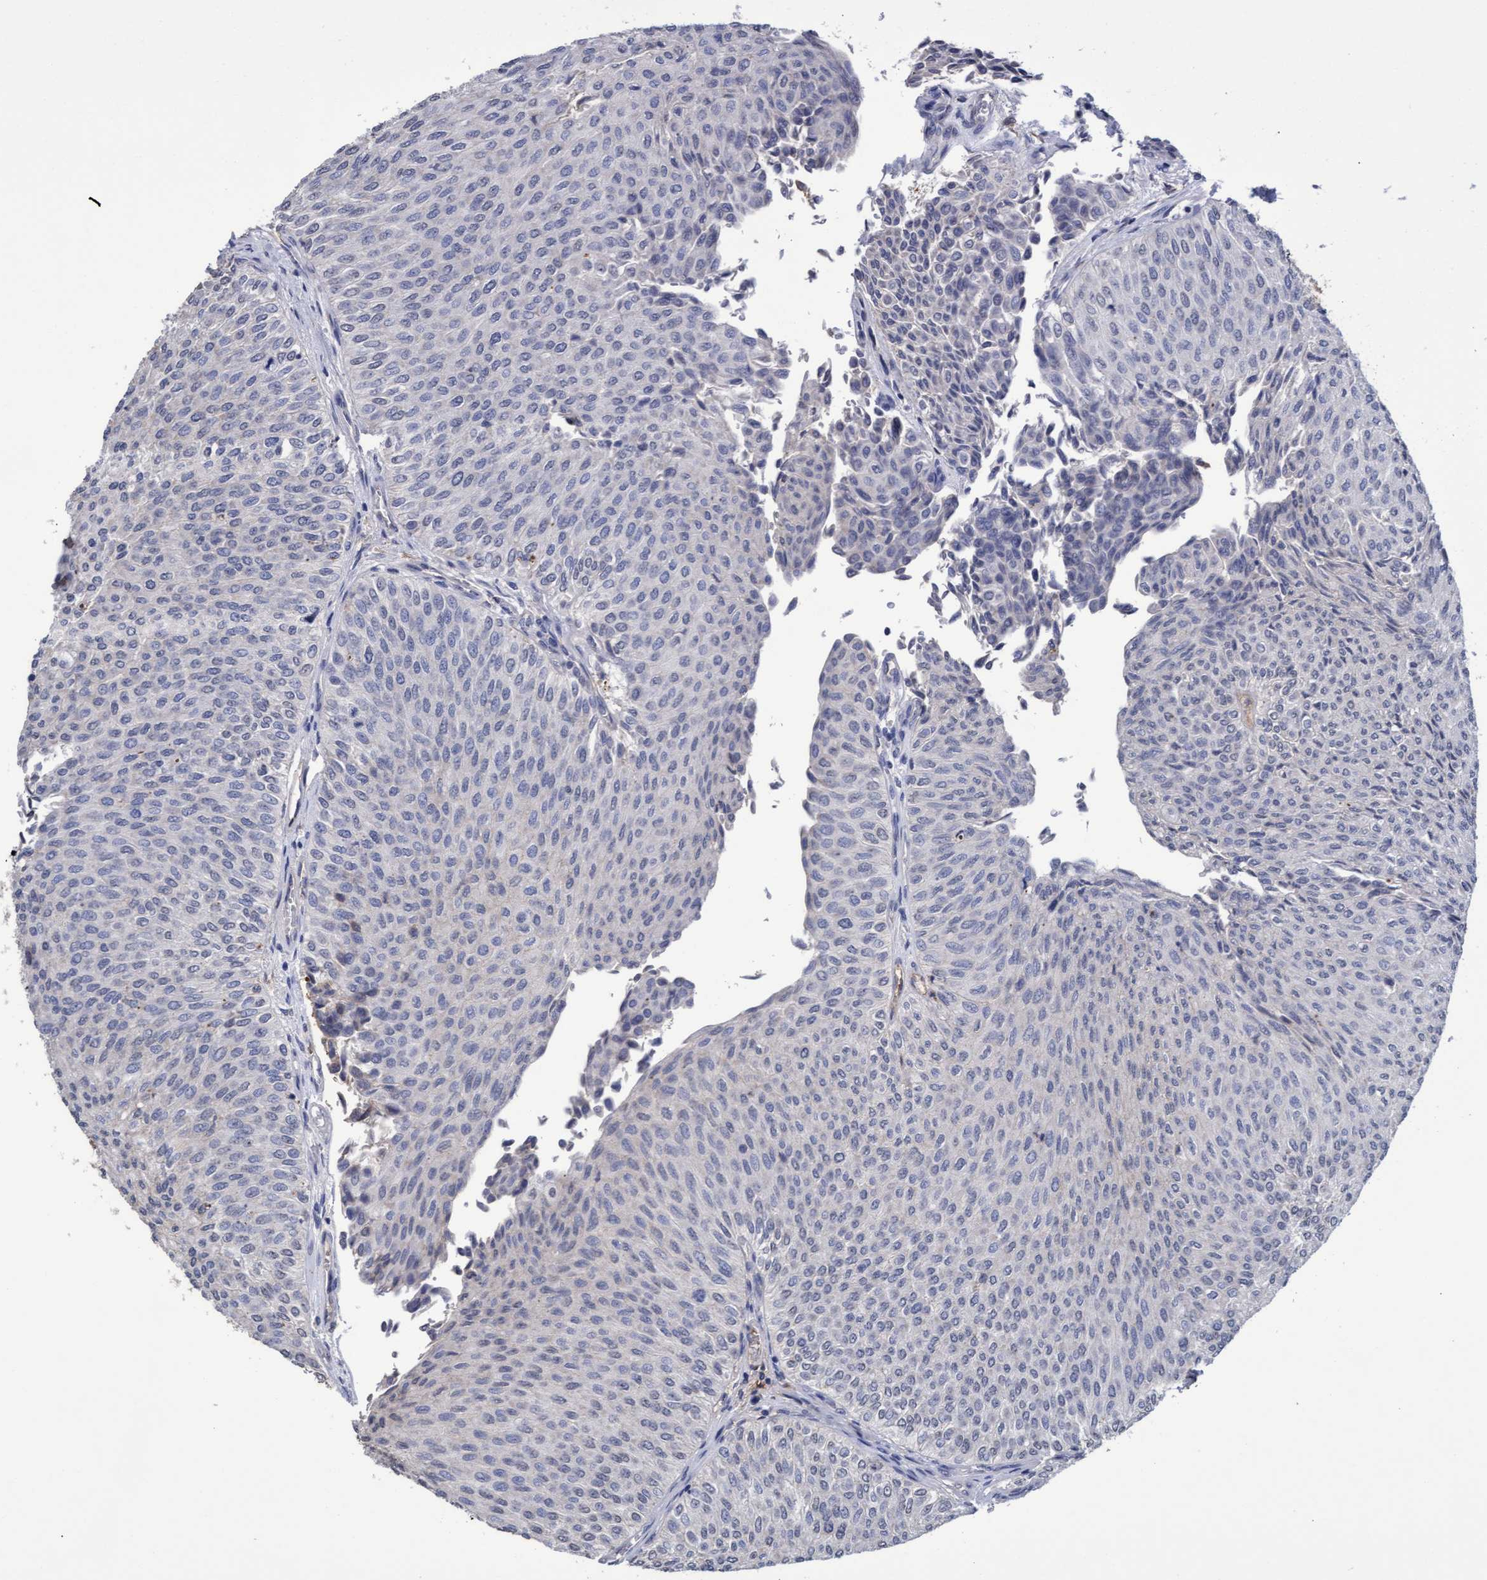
{"staining": {"intensity": "negative", "quantity": "none", "location": "none"}, "tissue": "urothelial cancer", "cell_type": "Tumor cells", "image_type": "cancer", "snomed": [{"axis": "morphology", "description": "Urothelial carcinoma, Low grade"}, {"axis": "topography", "description": "Urinary bladder"}], "caption": "This is an IHC photomicrograph of human urothelial carcinoma (low-grade). There is no staining in tumor cells.", "gene": "GPR39", "patient": {"sex": "male", "age": 78}}